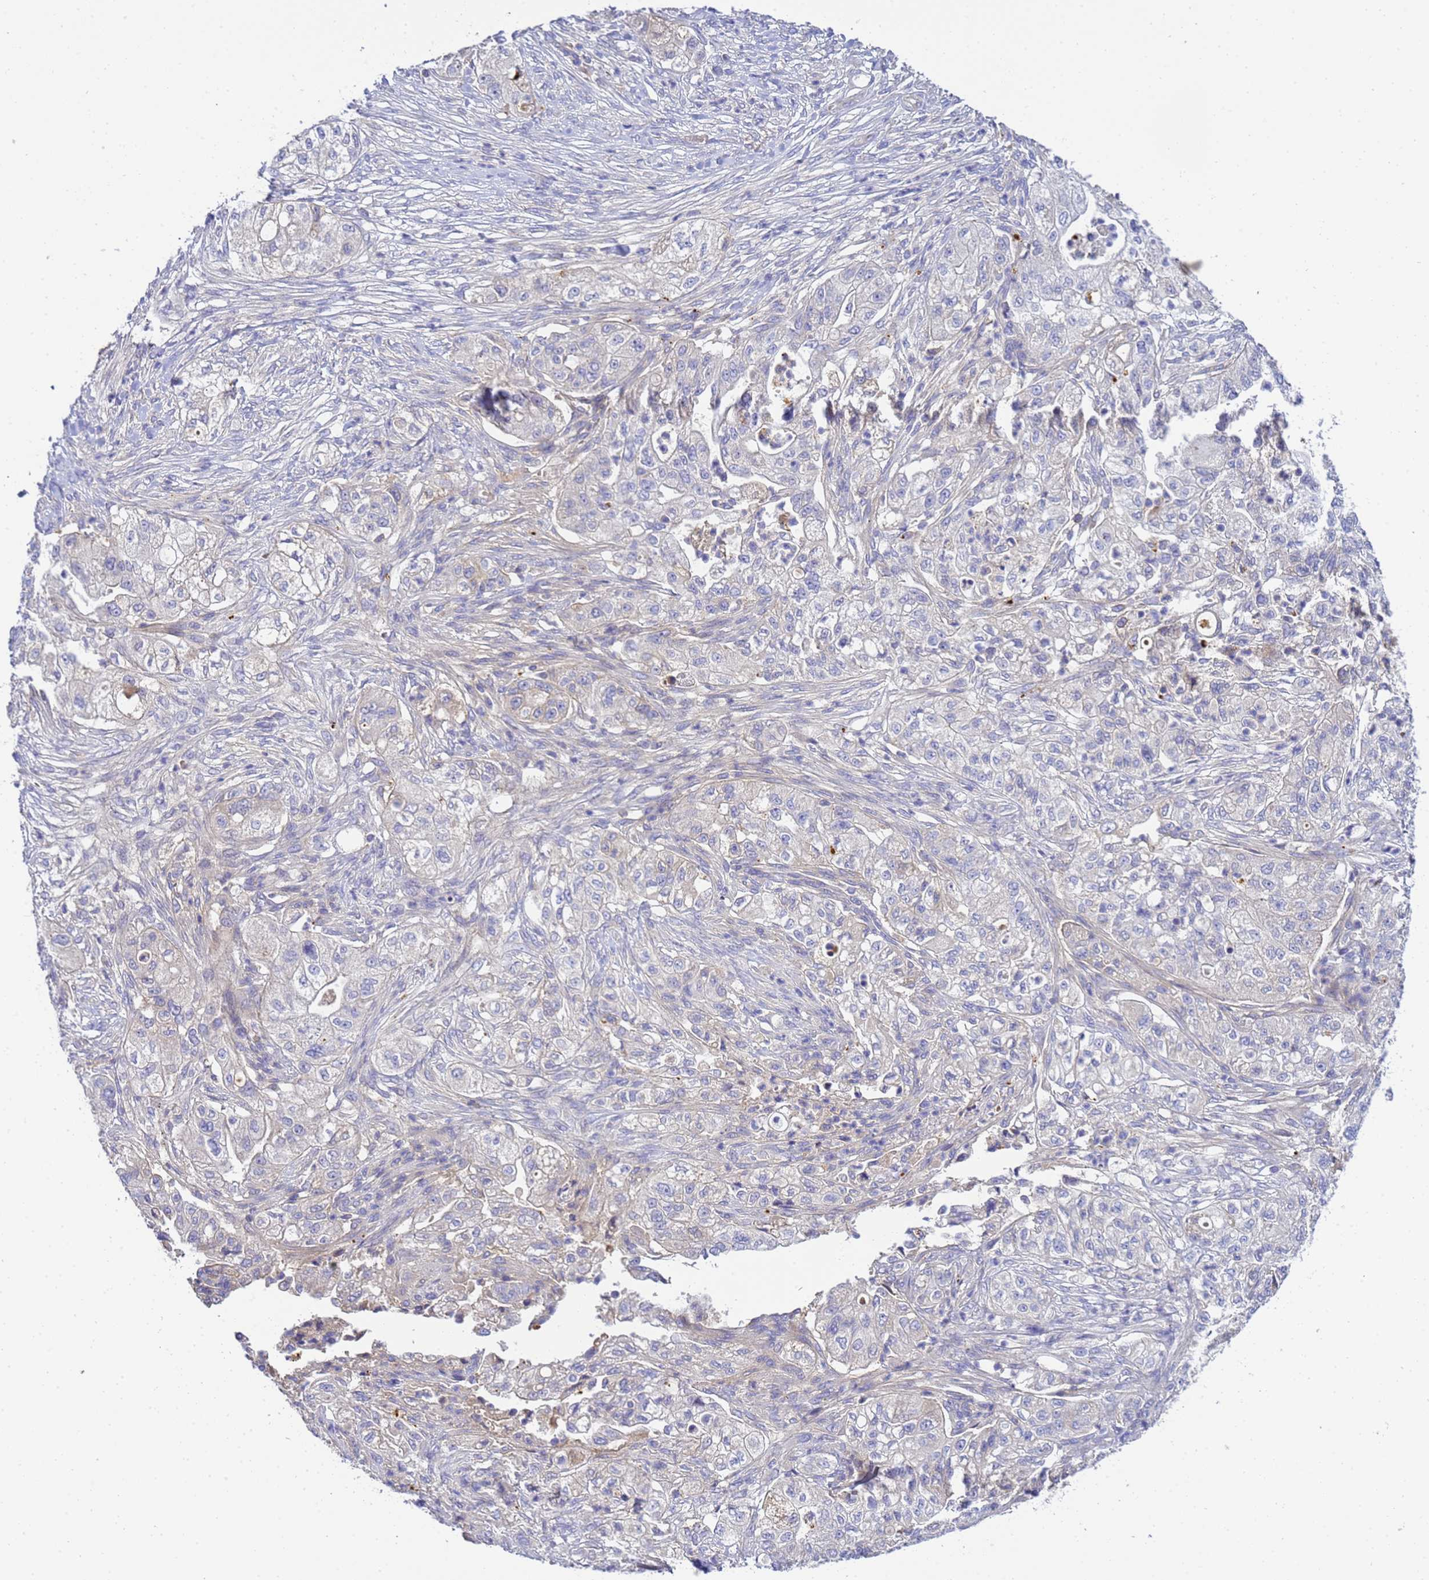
{"staining": {"intensity": "negative", "quantity": "none", "location": "none"}, "tissue": "pancreatic cancer", "cell_type": "Tumor cells", "image_type": "cancer", "snomed": [{"axis": "morphology", "description": "Adenocarcinoma, NOS"}, {"axis": "topography", "description": "Pancreas"}], "caption": "Tumor cells show no significant expression in pancreatic cancer (adenocarcinoma).", "gene": "TBCD", "patient": {"sex": "female", "age": 78}}